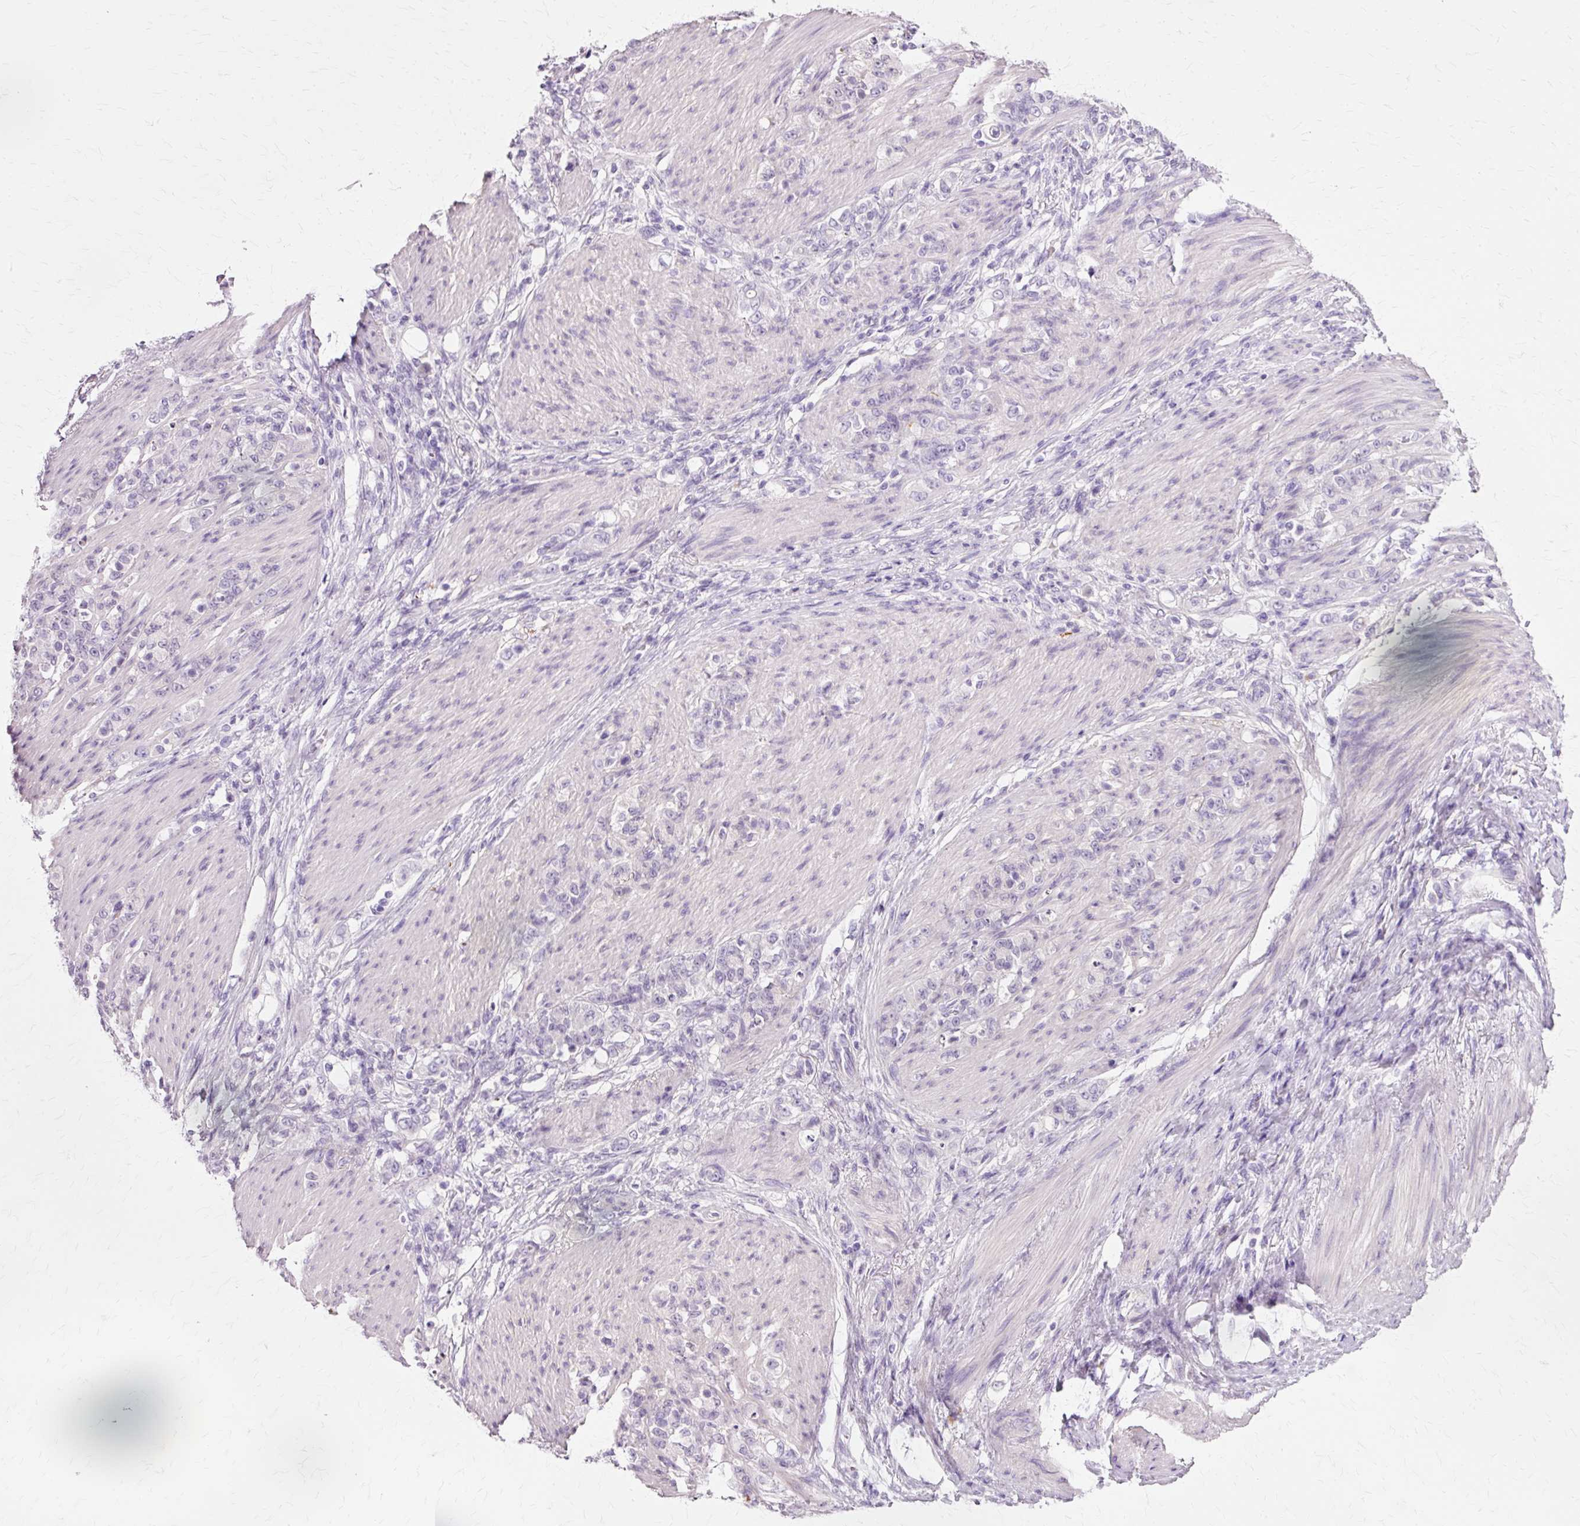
{"staining": {"intensity": "negative", "quantity": "none", "location": "none"}, "tissue": "stomach cancer", "cell_type": "Tumor cells", "image_type": "cancer", "snomed": [{"axis": "morphology", "description": "Adenocarcinoma, NOS"}, {"axis": "topography", "description": "Stomach"}], "caption": "IHC of human stomach cancer (adenocarcinoma) shows no staining in tumor cells.", "gene": "VN1R2", "patient": {"sex": "female", "age": 79}}